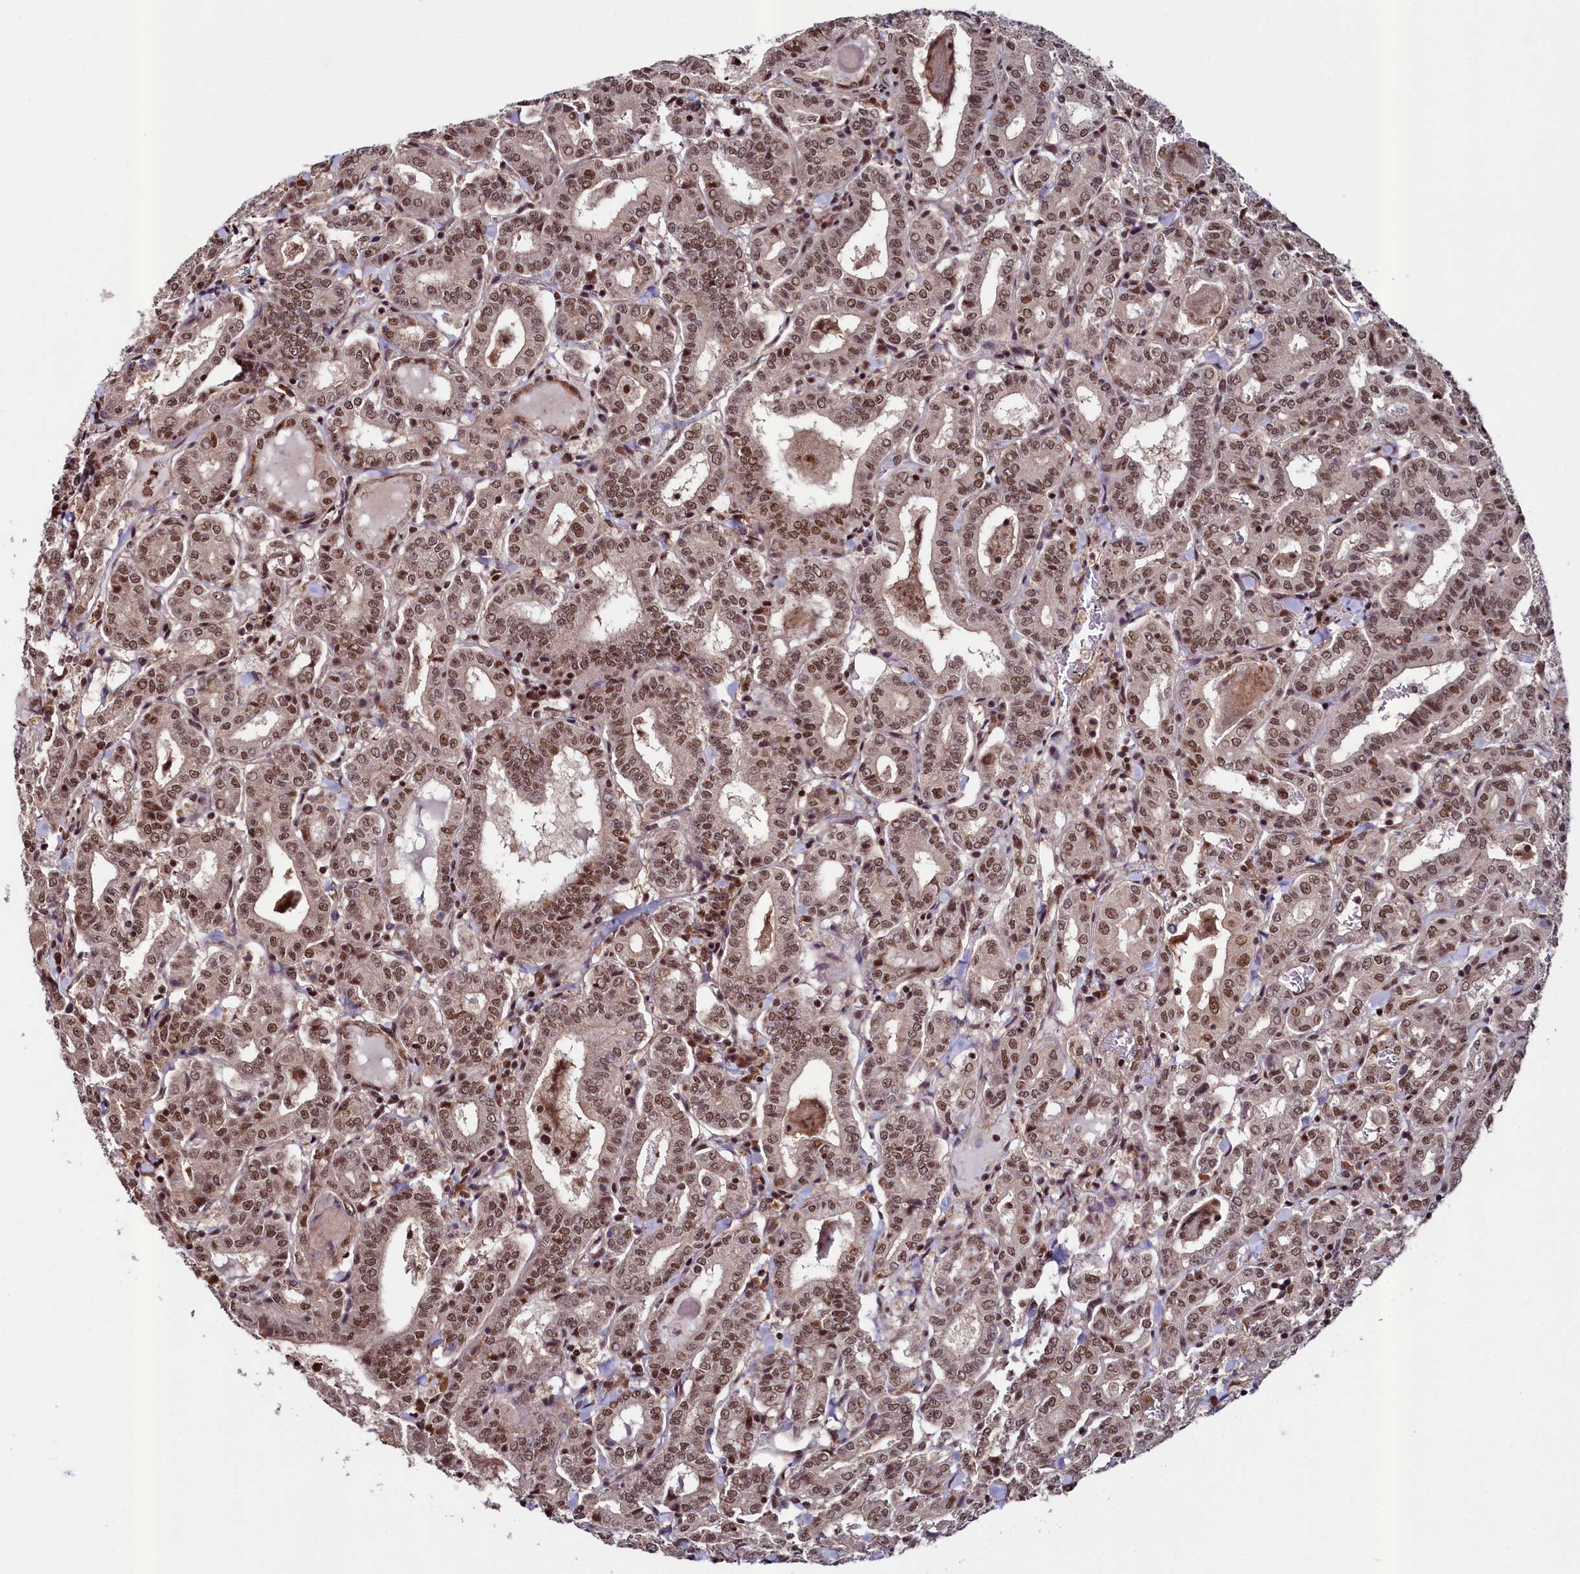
{"staining": {"intensity": "moderate", "quantity": ">75%", "location": "nuclear"}, "tissue": "thyroid cancer", "cell_type": "Tumor cells", "image_type": "cancer", "snomed": [{"axis": "morphology", "description": "Papillary adenocarcinoma, NOS"}, {"axis": "topography", "description": "Thyroid gland"}], "caption": "Approximately >75% of tumor cells in human thyroid cancer (papillary adenocarcinoma) show moderate nuclear protein expression as visualized by brown immunohistochemical staining.", "gene": "LEO1", "patient": {"sex": "female", "age": 72}}